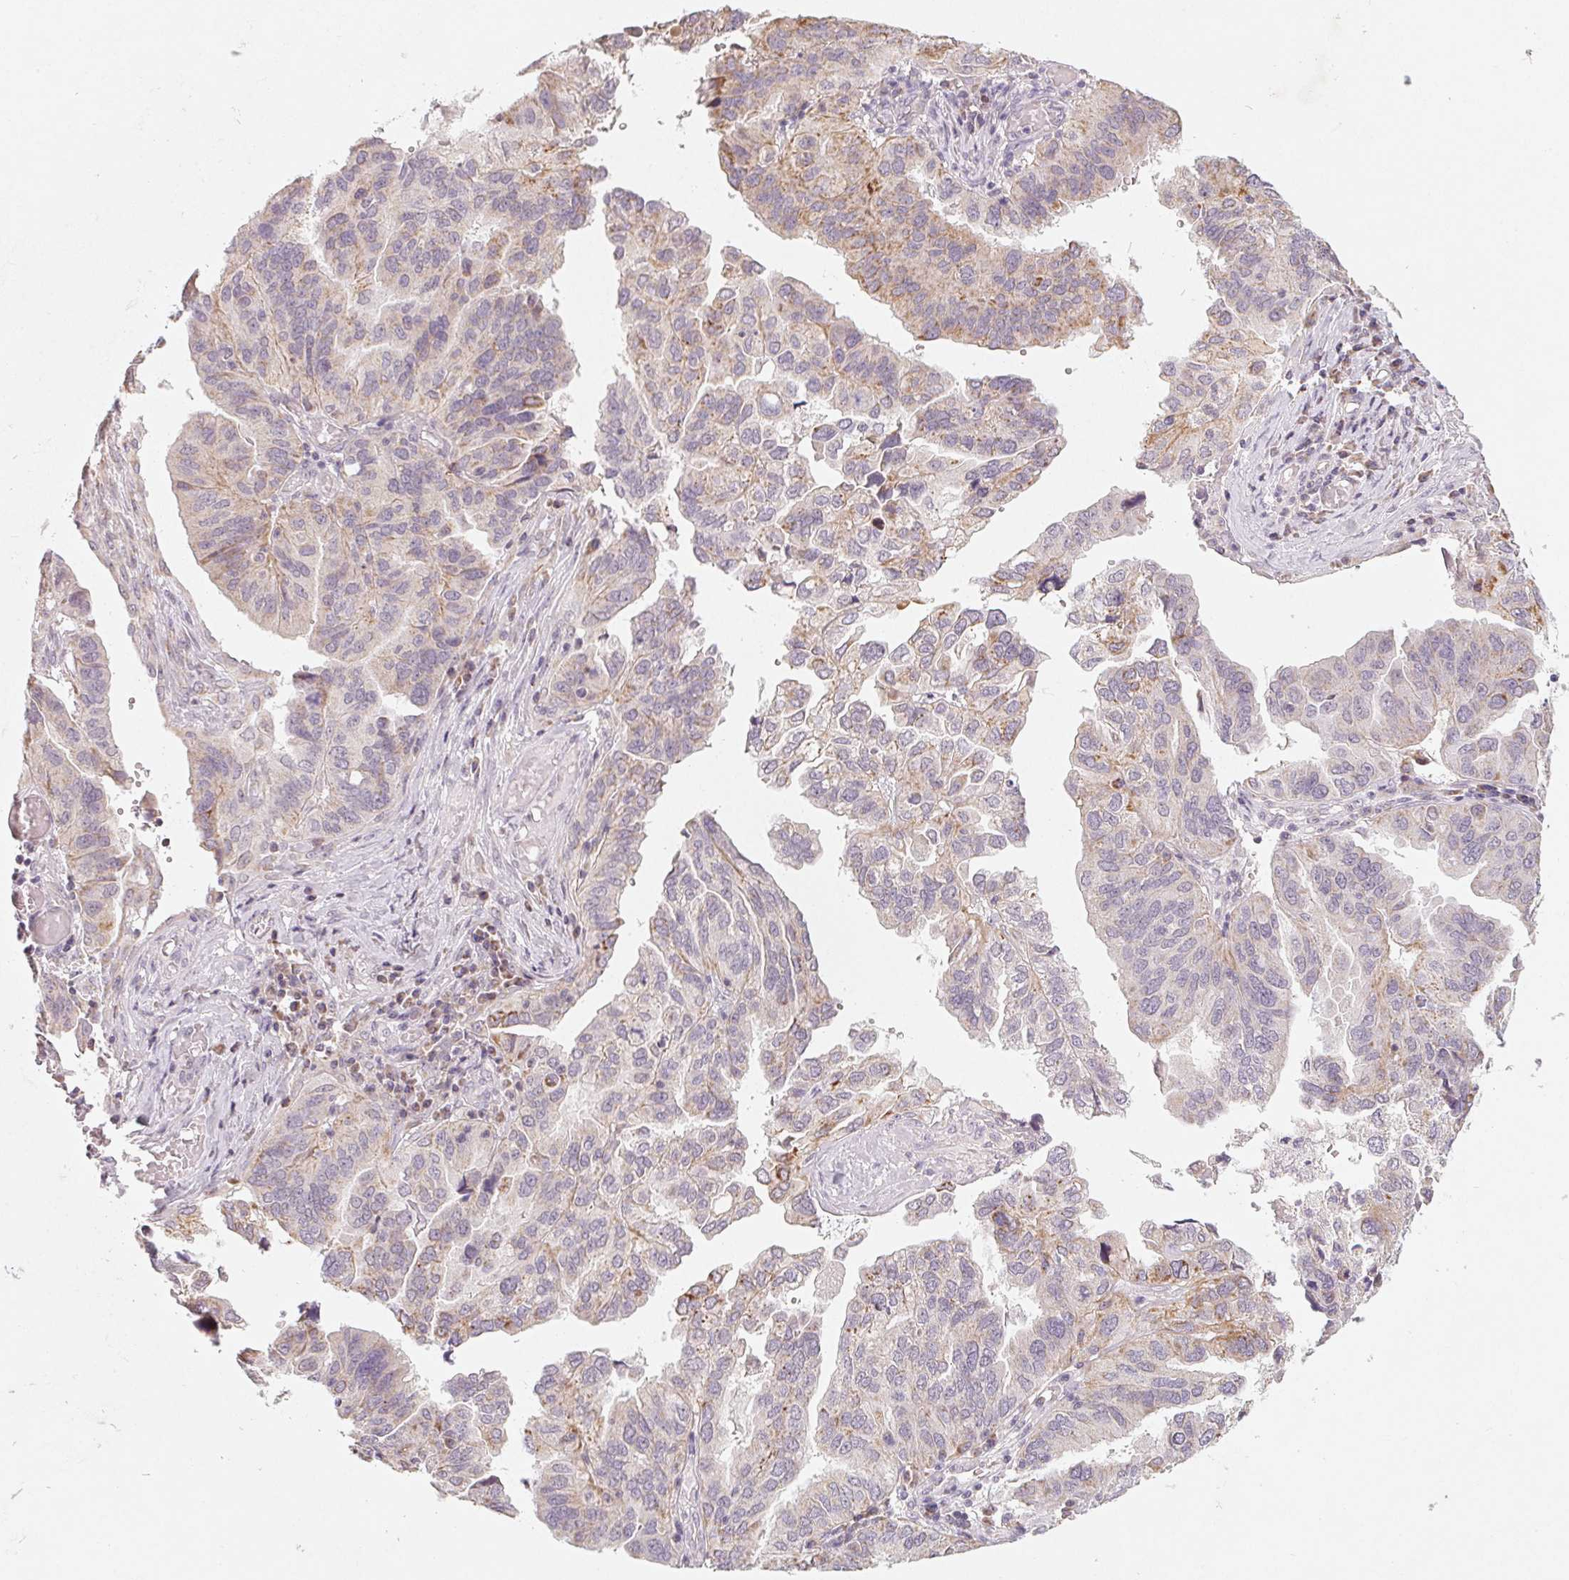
{"staining": {"intensity": "weak", "quantity": "<25%", "location": "cytoplasmic/membranous"}, "tissue": "ovarian cancer", "cell_type": "Tumor cells", "image_type": "cancer", "snomed": [{"axis": "morphology", "description": "Cystadenocarcinoma, serous, NOS"}, {"axis": "topography", "description": "Ovary"}], "caption": "Ovarian serous cystadenocarcinoma was stained to show a protein in brown. There is no significant staining in tumor cells. The staining is performed using DAB brown chromogen with nuclei counter-stained in using hematoxylin.", "gene": "GHITM", "patient": {"sex": "female", "age": 79}}